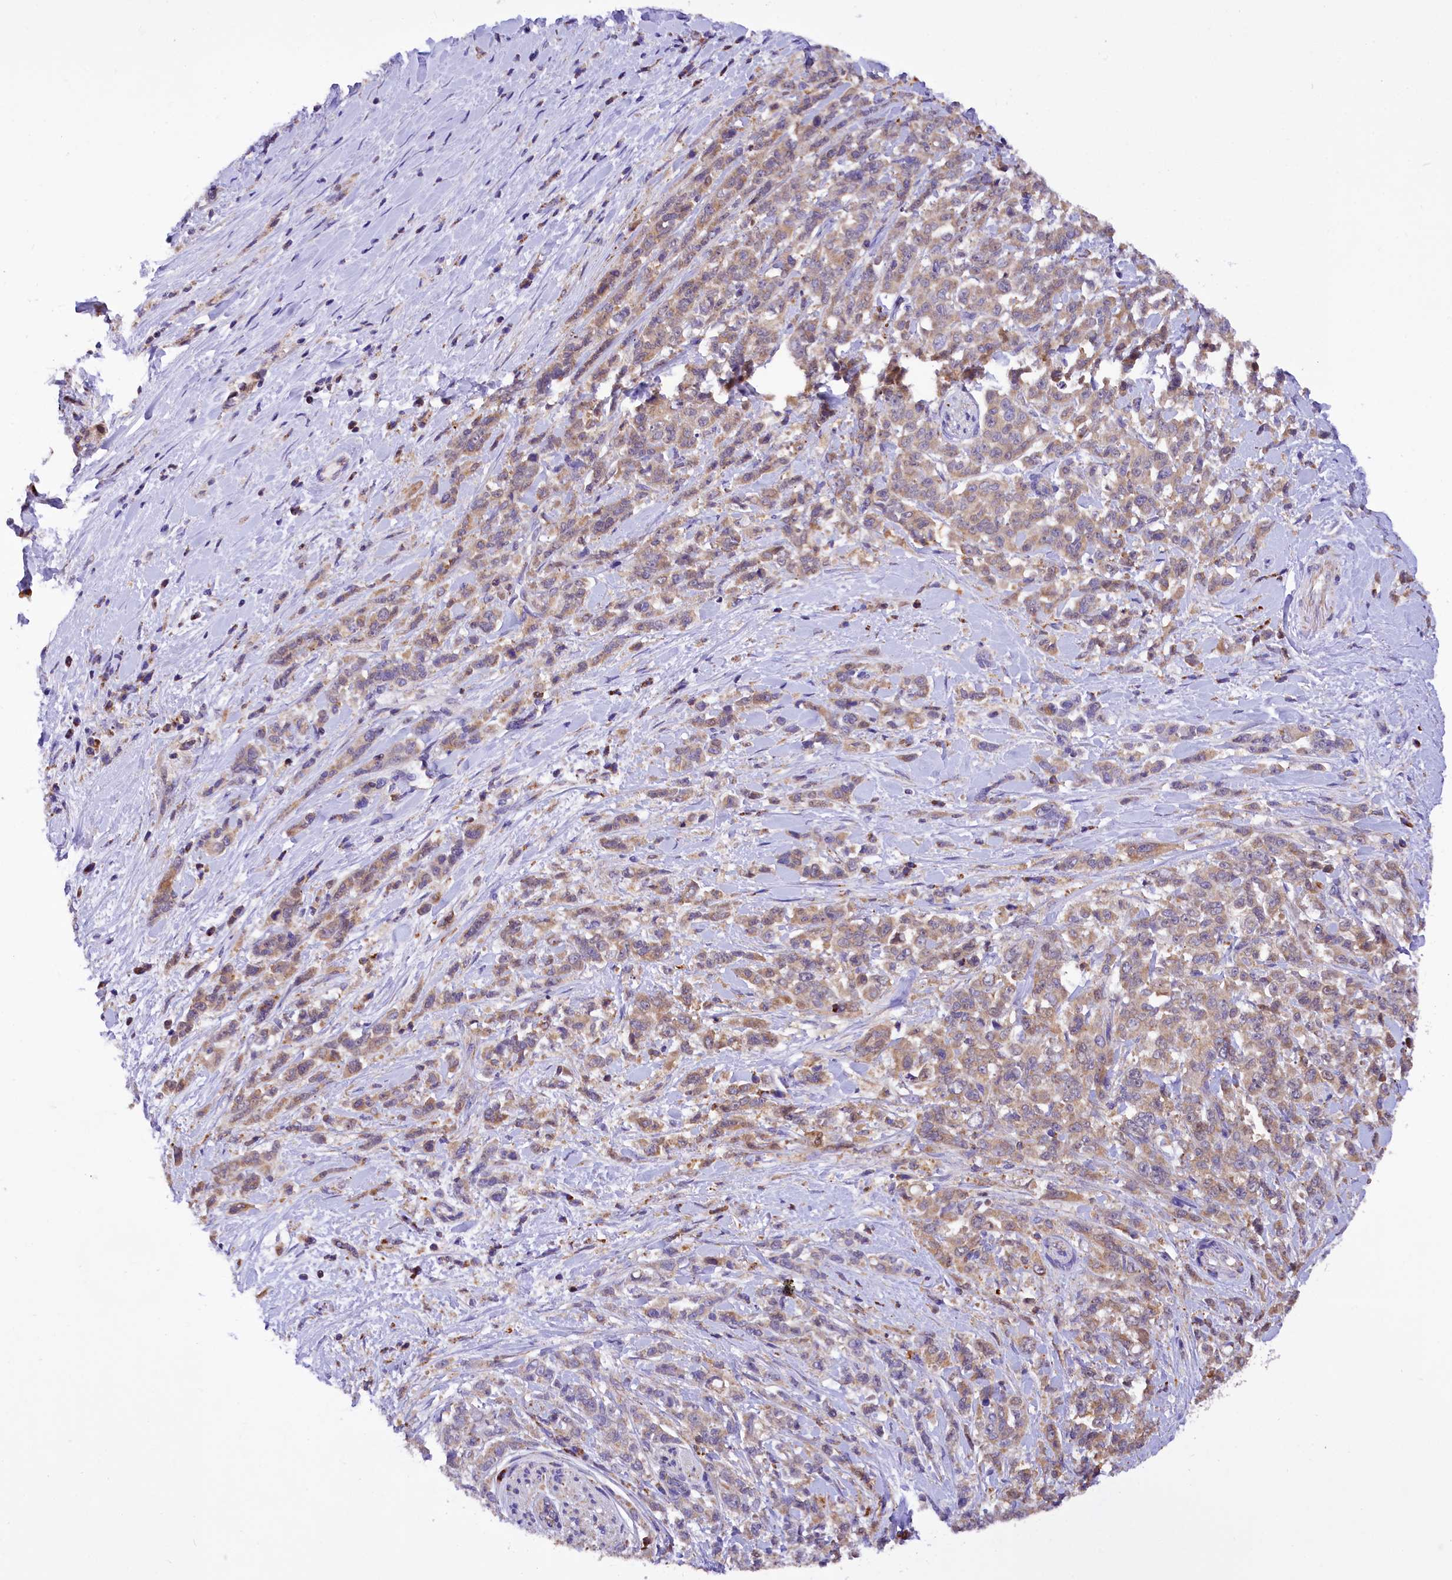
{"staining": {"intensity": "moderate", "quantity": ">75%", "location": "cytoplasmic/membranous"}, "tissue": "pancreatic cancer", "cell_type": "Tumor cells", "image_type": "cancer", "snomed": [{"axis": "morphology", "description": "Normal tissue, NOS"}, {"axis": "morphology", "description": "Adenocarcinoma, NOS"}, {"axis": "topography", "description": "Pancreas"}], "caption": "Tumor cells display moderate cytoplasmic/membranous expression in approximately >75% of cells in adenocarcinoma (pancreatic).", "gene": "TASOR2", "patient": {"sex": "female", "age": 64}}